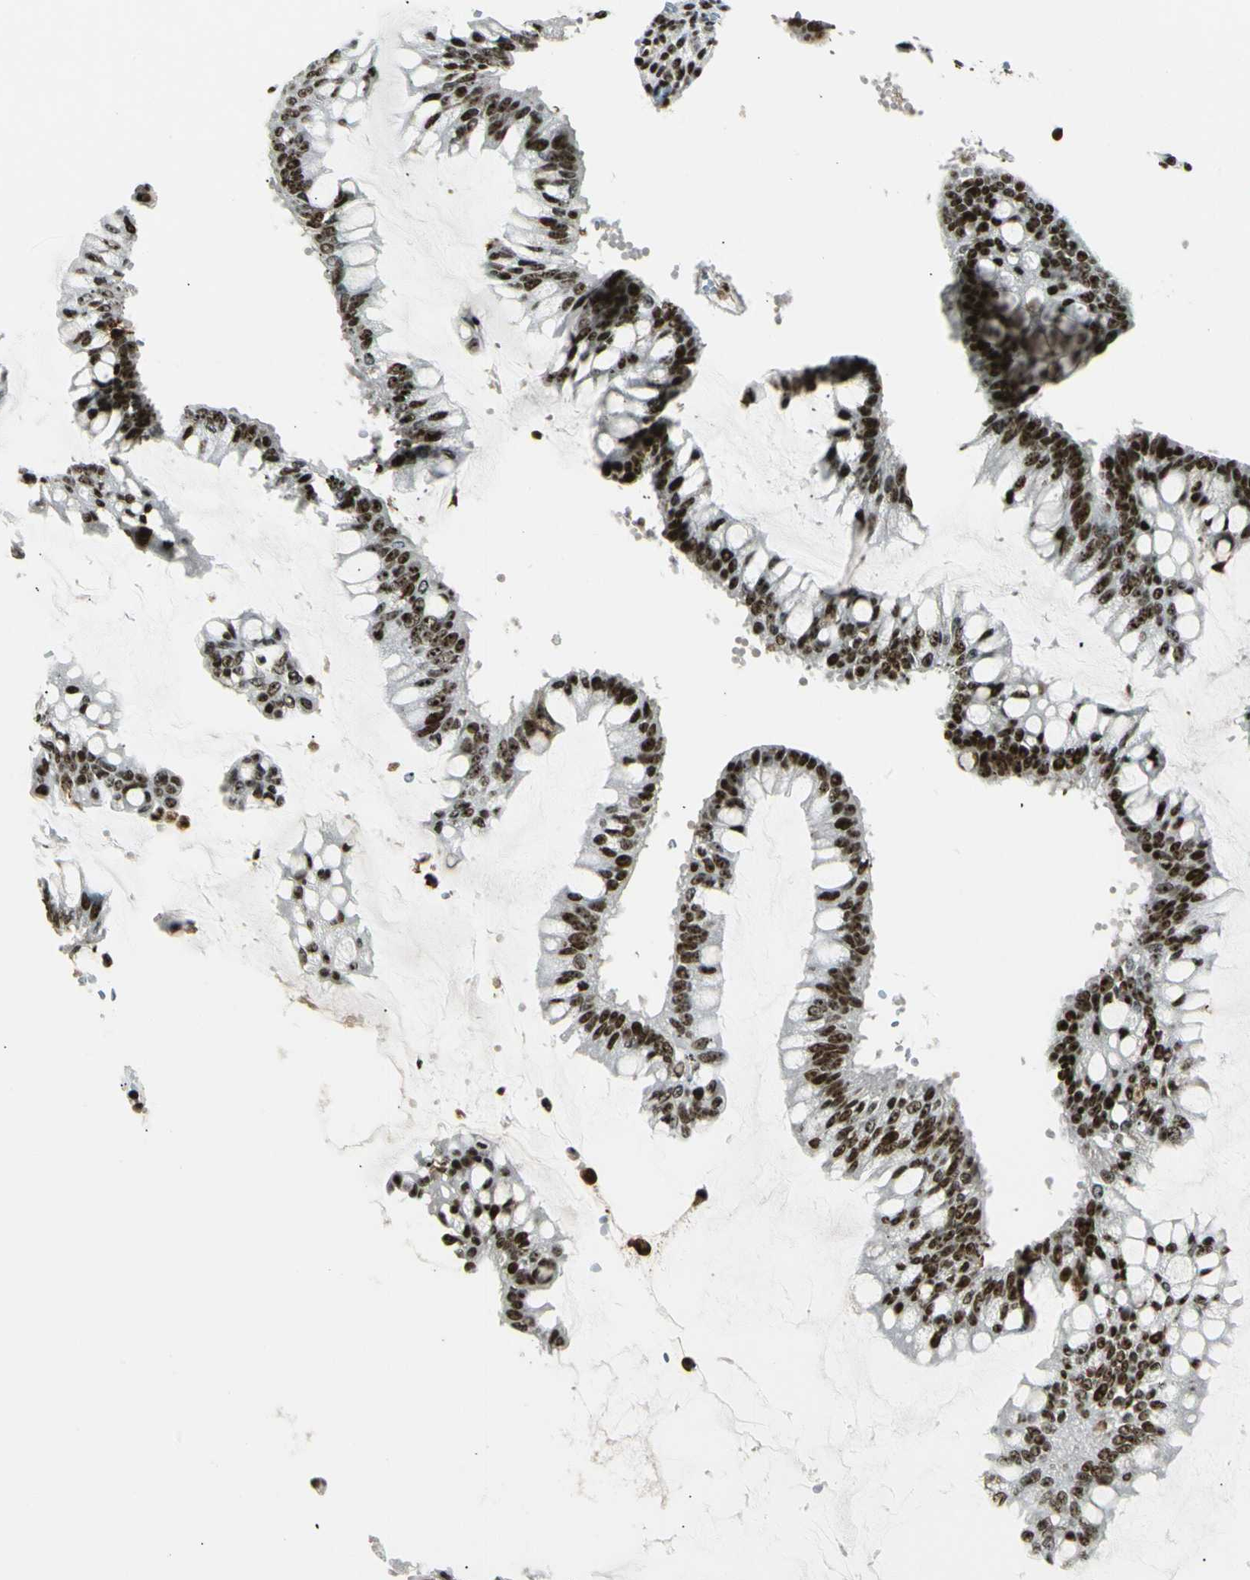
{"staining": {"intensity": "strong", "quantity": ">75%", "location": "nuclear"}, "tissue": "ovarian cancer", "cell_type": "Tumor cells", "image_type": "cancer", "snomed": [{"axis": "morphology", "description": "Cystadenocarcinoma, mucinous, NOS"}, {"axis": "topography", "description": "Ovary"}], "caption": "About >75% of tumor cells in ovarian cancer demonstrate strong nuclear protein positivity as visualized by brown immunohistochemical staining.", "gene": "UBTF", "patient": {"sex": "female", "age": 73}}